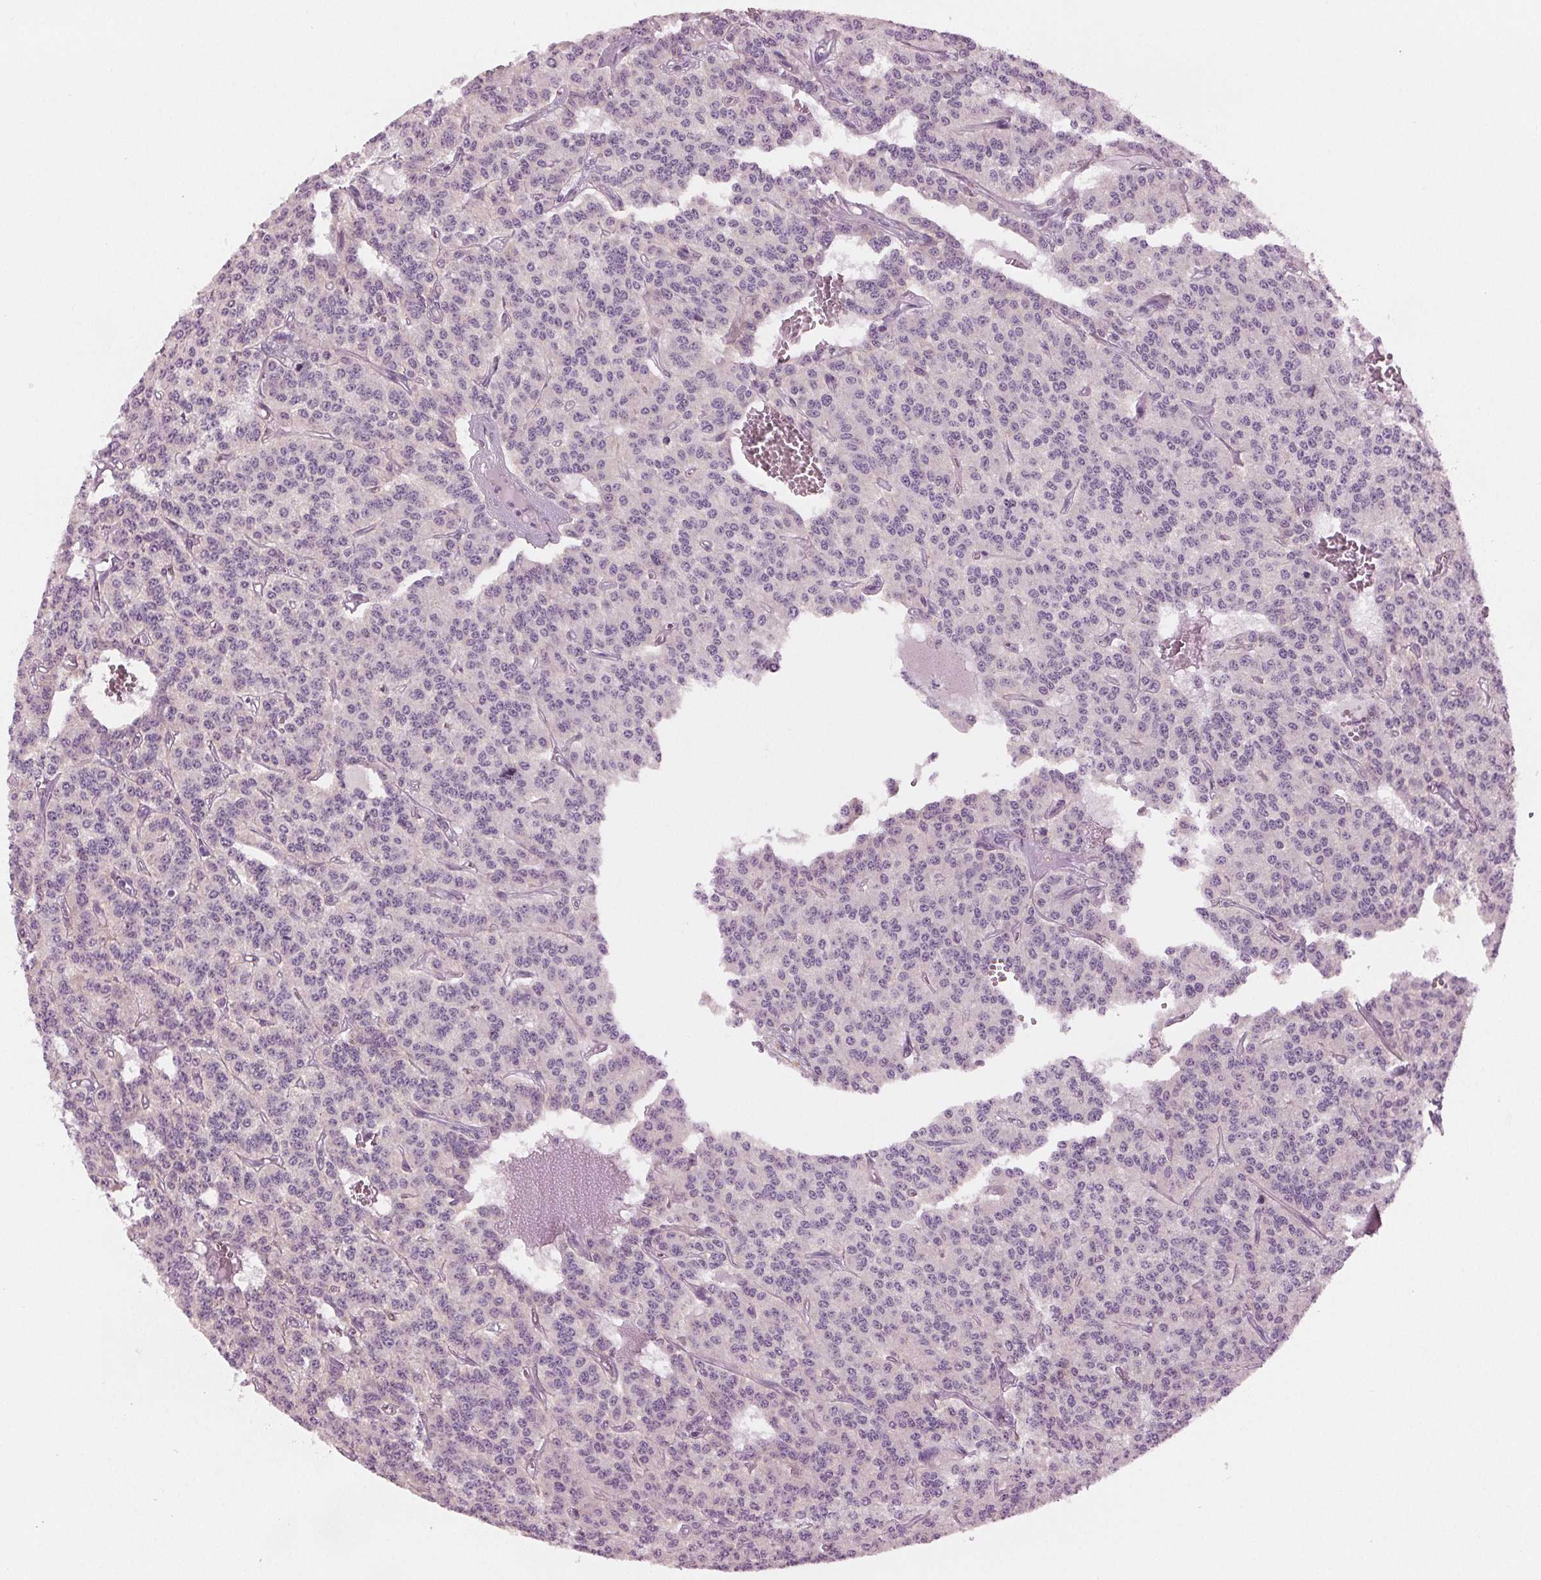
{"staining": {"intensity": "negative", "quantity": "none", "location": "none"}, "tissue": "carcinoid", "cell_type": "Tumor cells", "image_type": "cancer", "snomed": [{"axis": "morphology", "description": "Carcinoid, malignant, NOS"}, {"axis": "topography", "description": "Lung"}], "caption": "IHC micrograph of human malignant carcinoid stained for a protein (brown), which displays no staining in tumor cells.", "gene": "PRAP1", "patient": {"sex": "female", "age": 71}}